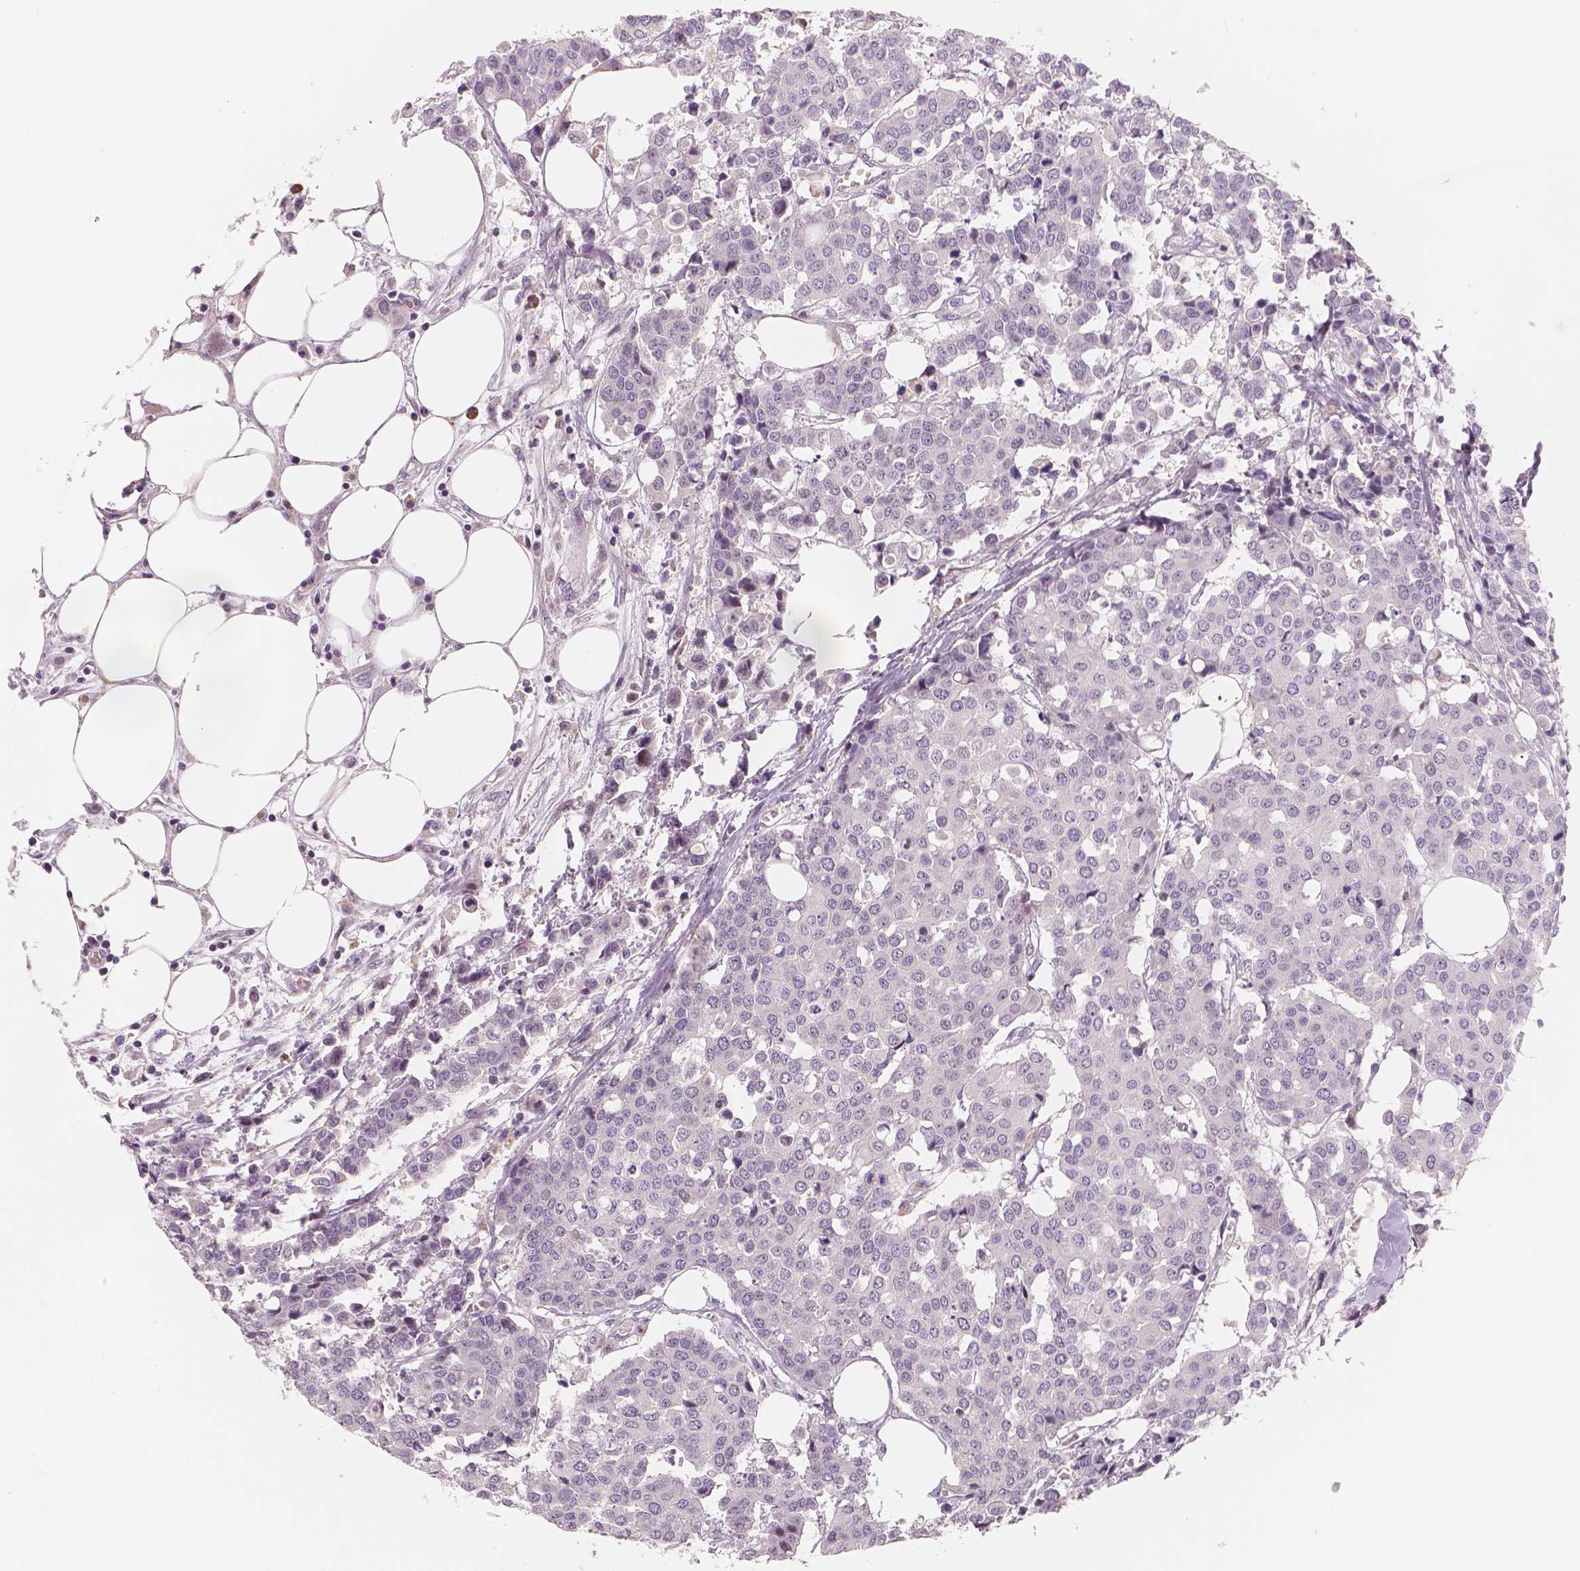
{"staining": {"intensity": "negative", "quantity": "none", "location": "none"}, "tissue": "carcinoid", "cell_type": "Tumor cells", "image_type": "cancer", "snomed": [{"axis": "morphology", "description": "Carcinoid, malignant, NOS"}, {"axis": "topography", "description": "Colon"}], "caption": "The image displays no significant staining in tumor cells of carcinoid. (Brightfield microscopy of DAB immunohistochemistry at high magnification).", "gene": "RNASE7", "patient": {"sex": "male", "age": 81}}